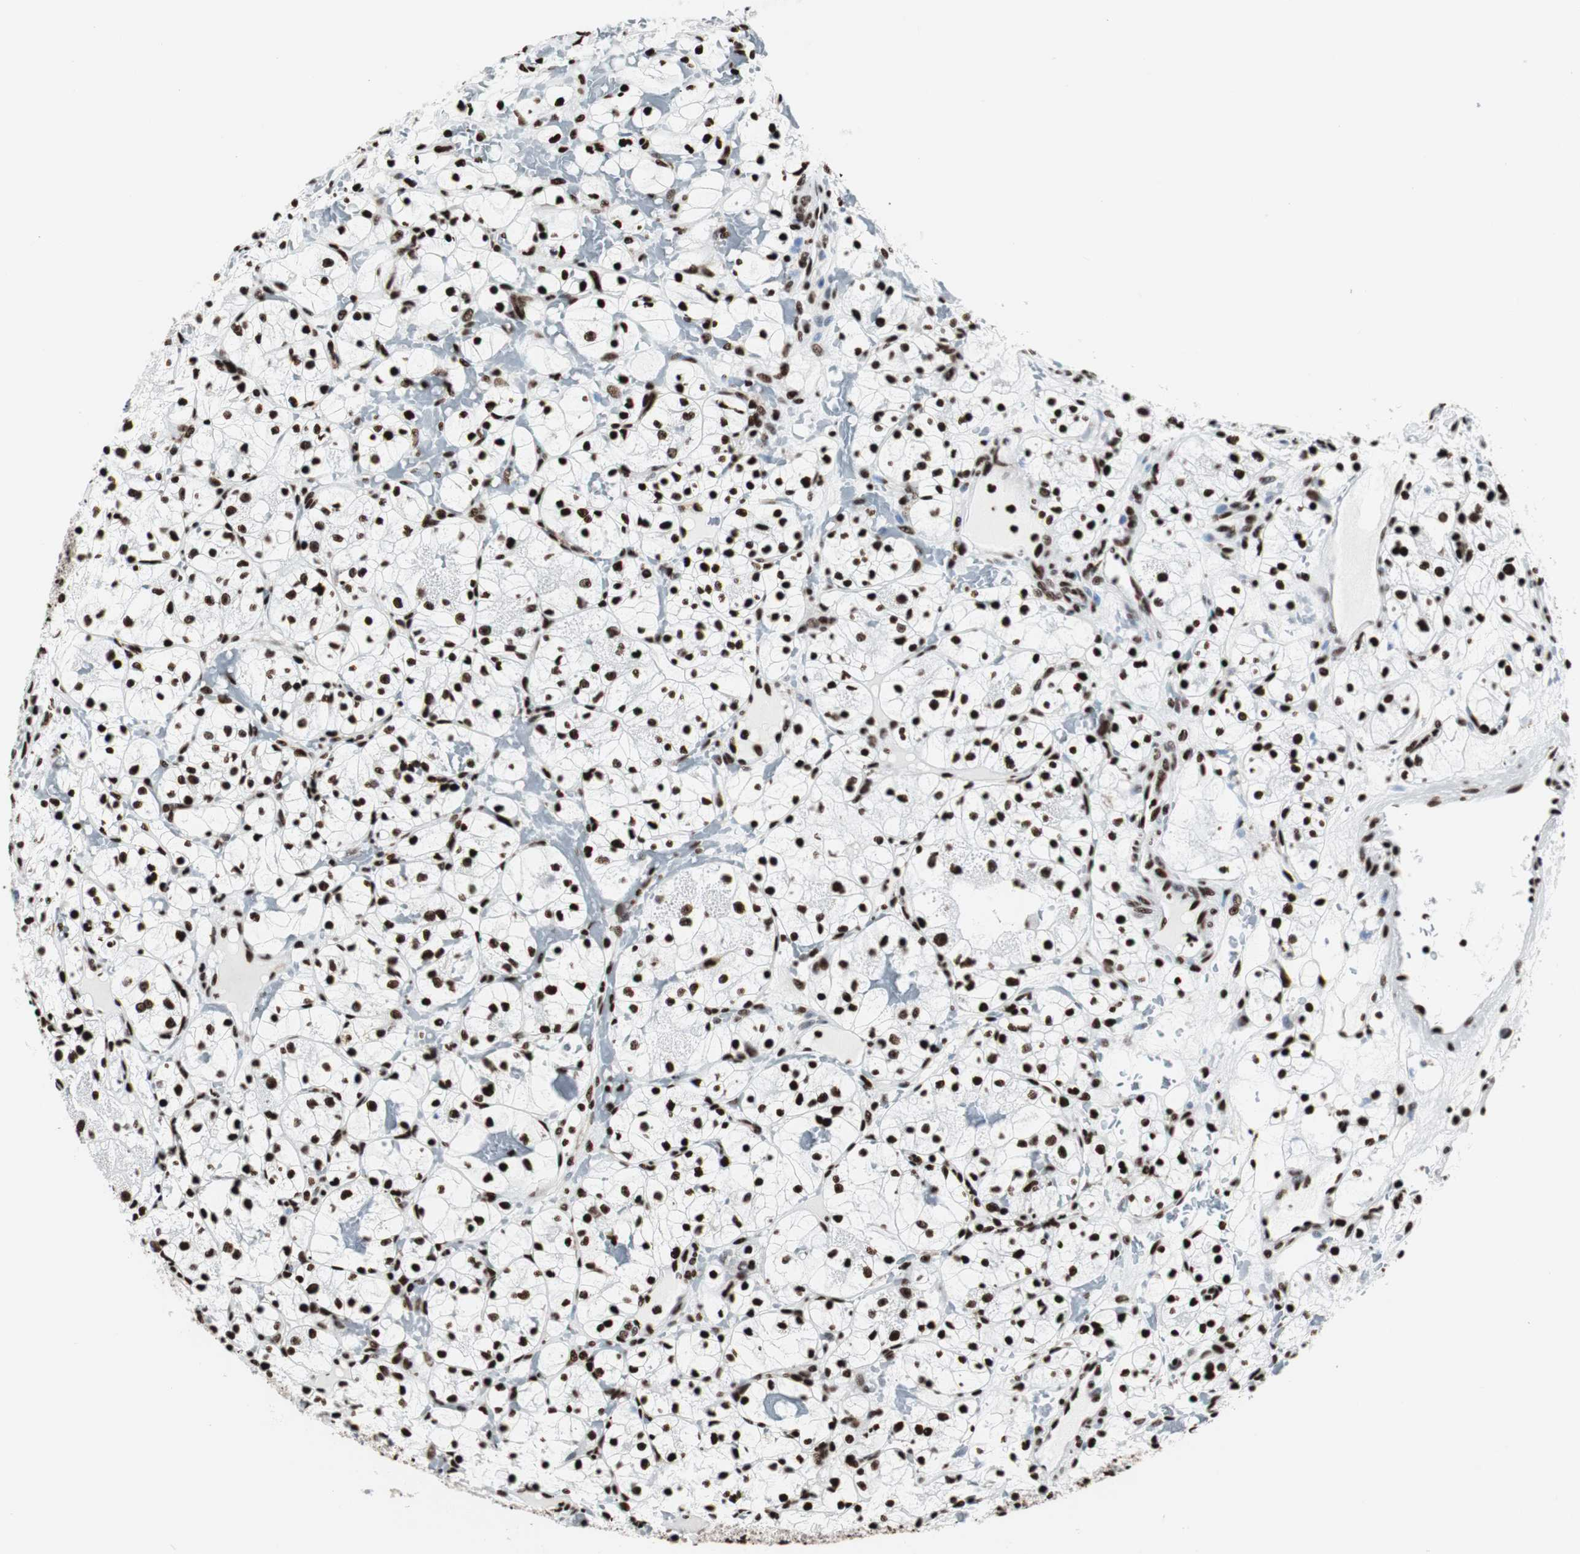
{"staining": {"intensity": "strong", "quantity": ">75%", "location": "nuclear"}, "tissue": "renal cancer", "cell_type": "Tumor cells", "image_type": "cancer", "snomed": [{"axis": "morphology", "description": "Adenocarcinoma, NOS"}, {"axis": "topography", "description": "Kidney"}], "caption": "Adenocarcinoma (renal) stained with a protein marker shows strong staining in tumor cells.", "gene": "NCL", "patient": {"sex": "female", "age": 60}}